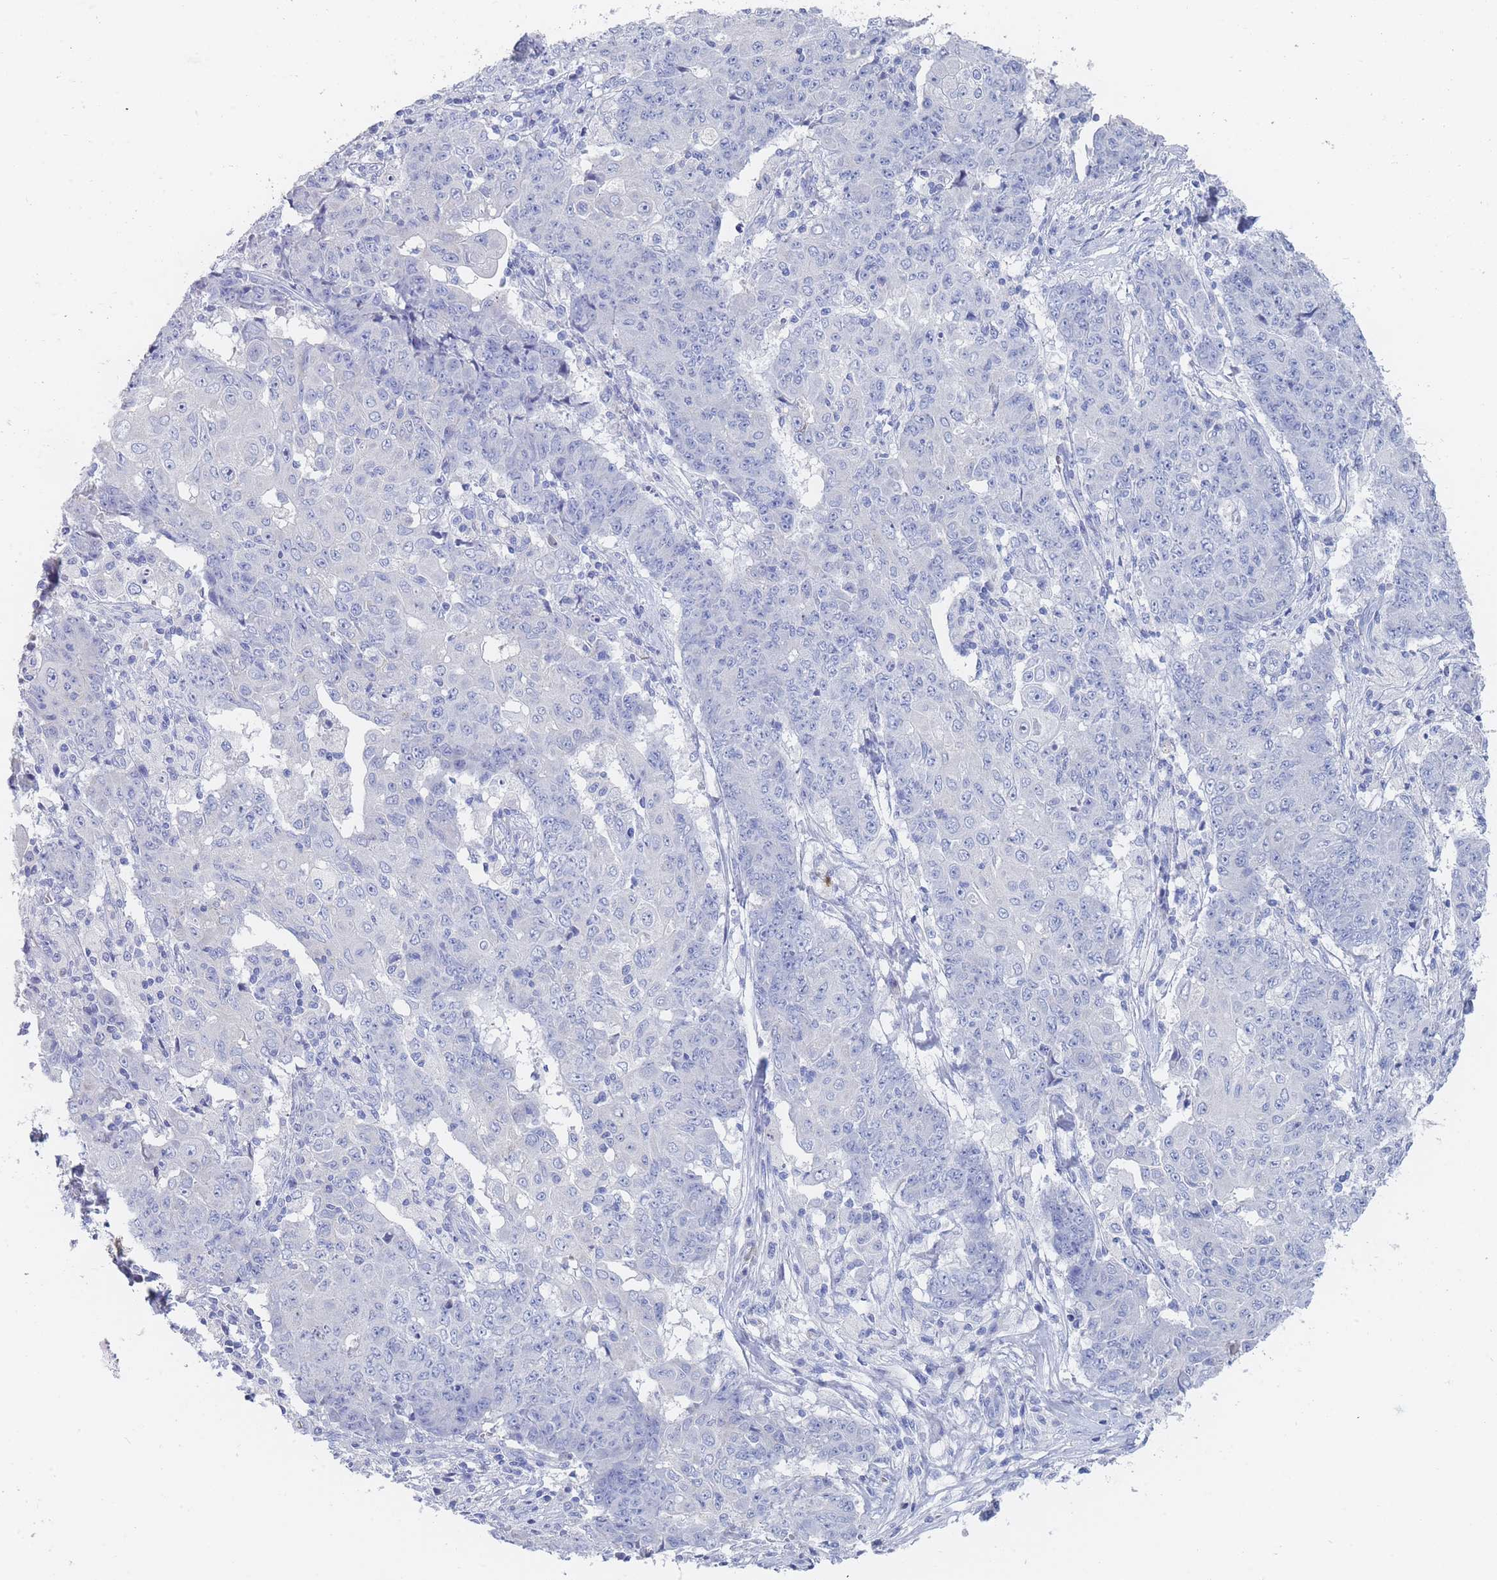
{"staining": {"intensity": "negative", "quantity": "none", "location": "none"}, "tissue": "ovarian cancer", "cell_type": "Tumor cells", "image_type": "cancer", "snomed": [{"axis": "morphology", "description": "Carcinoma, endometroid"}, {"axis": "topography", "description": "Ovary"}], "caption": "A photomicrograph of ovarian cancer stained for a protein reveals no brown staining in tumor cells.", "gene": "SLC25A35", "patient": {"sex": "female", "age": 42}}